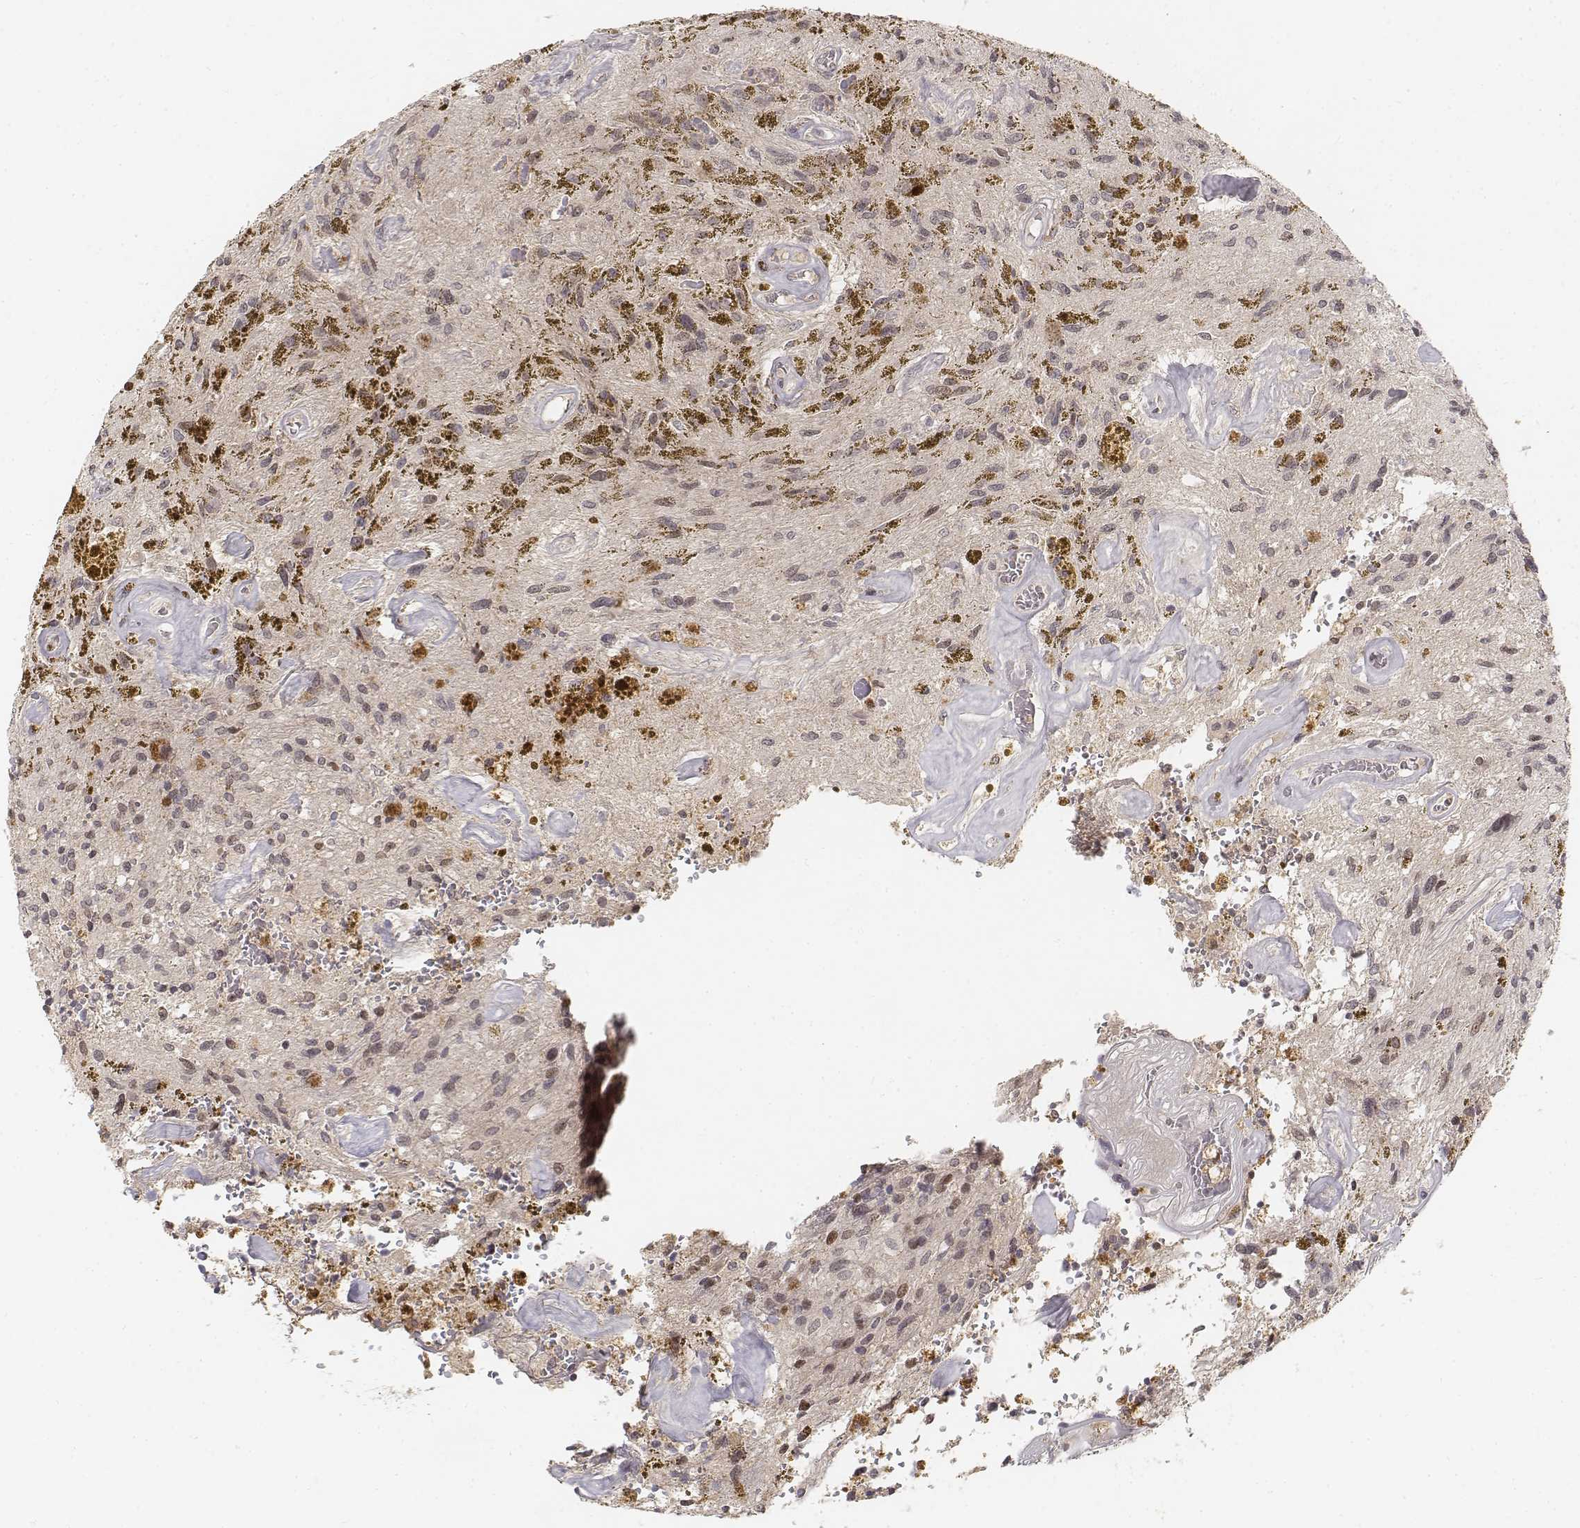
{"staining": {"intensity": "negative", "quantity": "none", "location": "none"}, "tissue": "glioma", "cell_type": "Tumor cells", "image_type": "cancer", "snomed": [{"axis": "morphology", "description": "Glioma, malignant, Low grade"}, {"axis": "topography", "description": "Cerebellum"}], "caption": "Human glioma stained for a protein using IHC reveals no staining in tumor cells.", "gene": "FANCD2", "patient": {"sex": "female", "age": 14}}